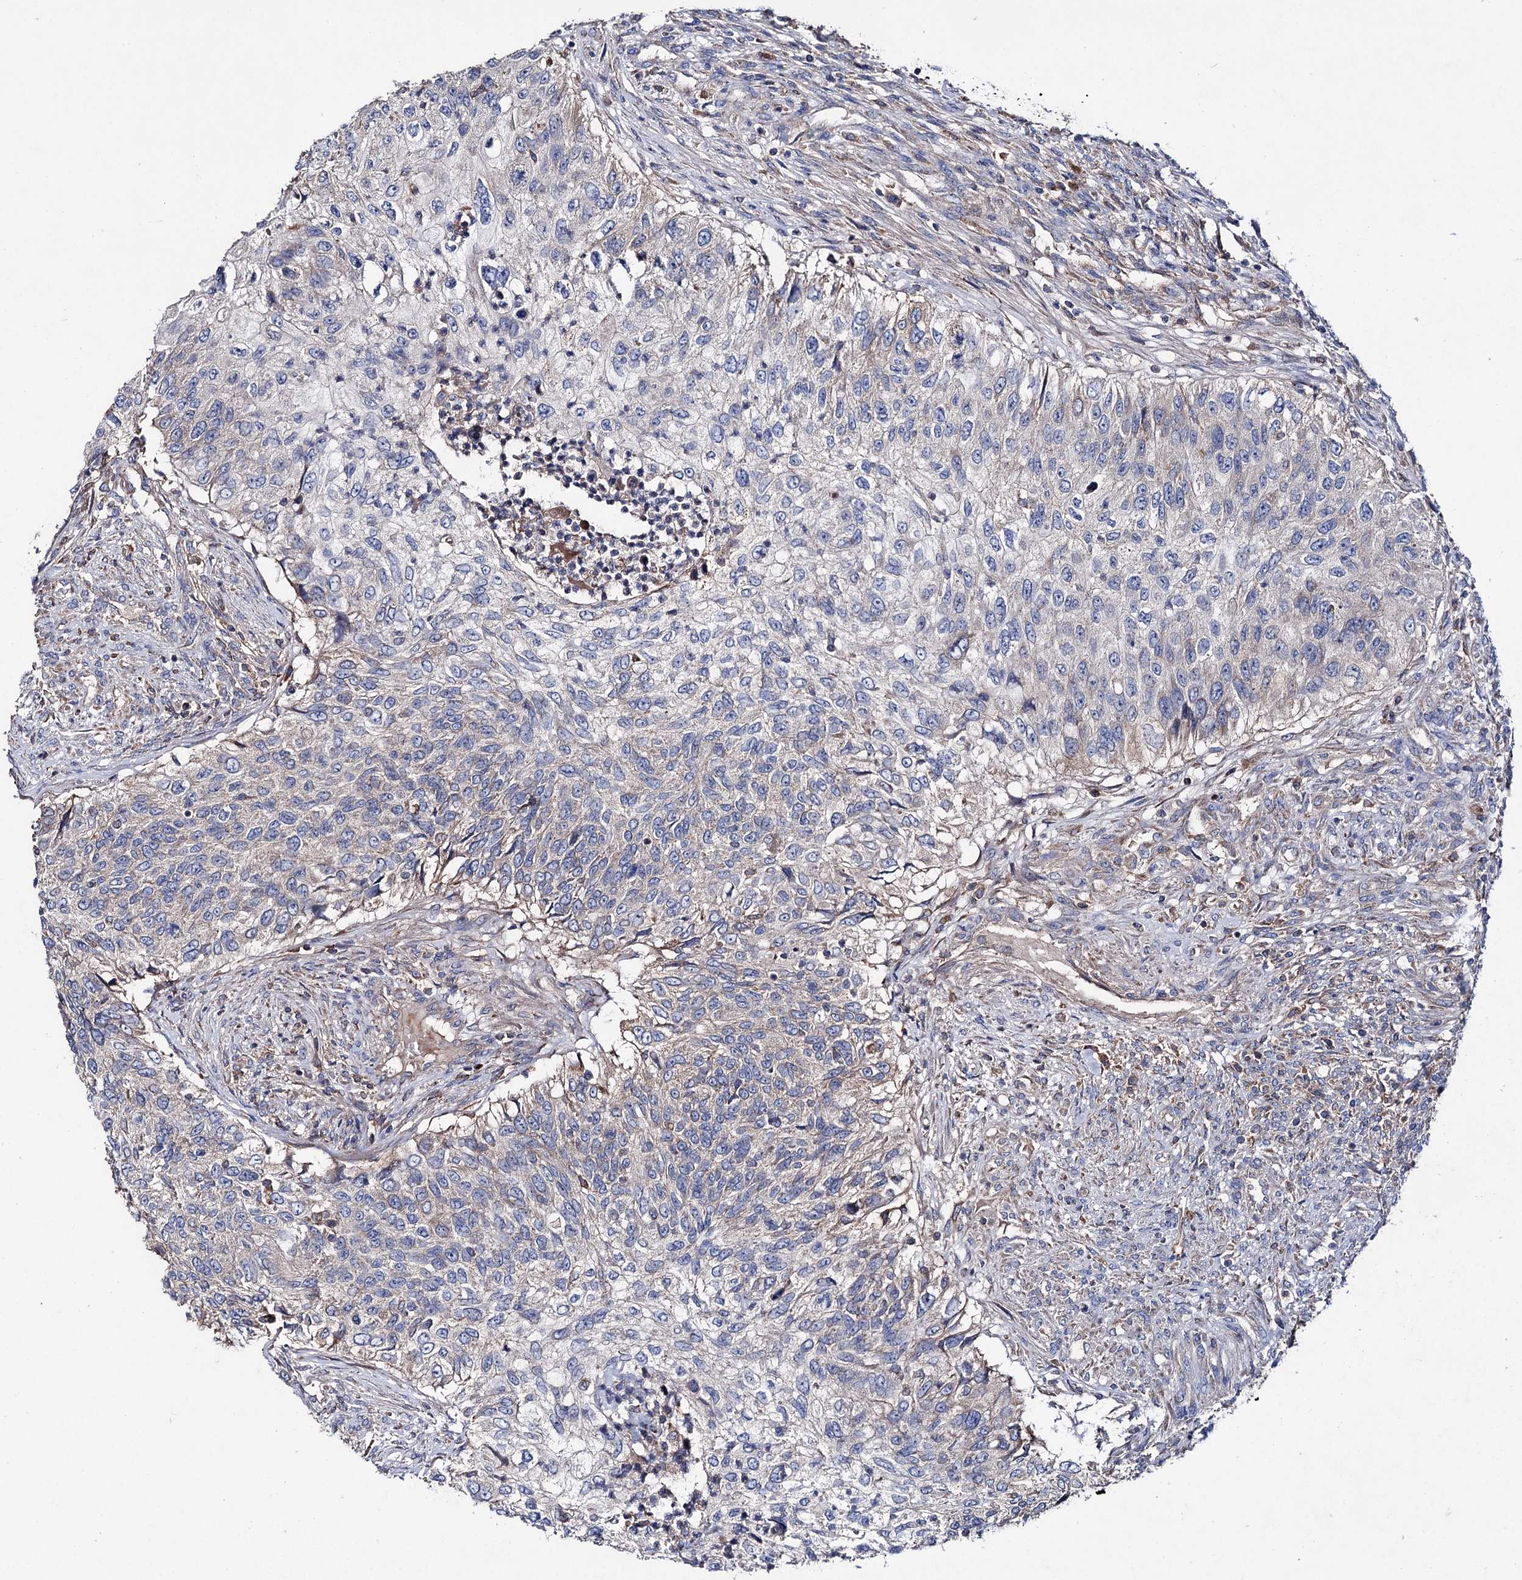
{"staining": {"intensity": "negative", "quantity": "none", "location": "none"}, "tissue": "urothelial cancer", "cell_type": "Tumor cells", "image_type": "cancer", "snomed": [{"axis": "morphology", "description": "Urothelial carcinoma, High grade"}, {"axis": "topography", "description": "Urinary bladder"}], "caption": "IHC micrograph of human urothelial cancer stained for a protein (brown), which demonstrates no positivity in tumor cells. Brightfield microscopy of immunohistochemistry stained with DAB (brown) and hematoxylin (blue), captured at high magnification.", "gene": "CLPB", "patient": {"sex": "female", "age": 60}}